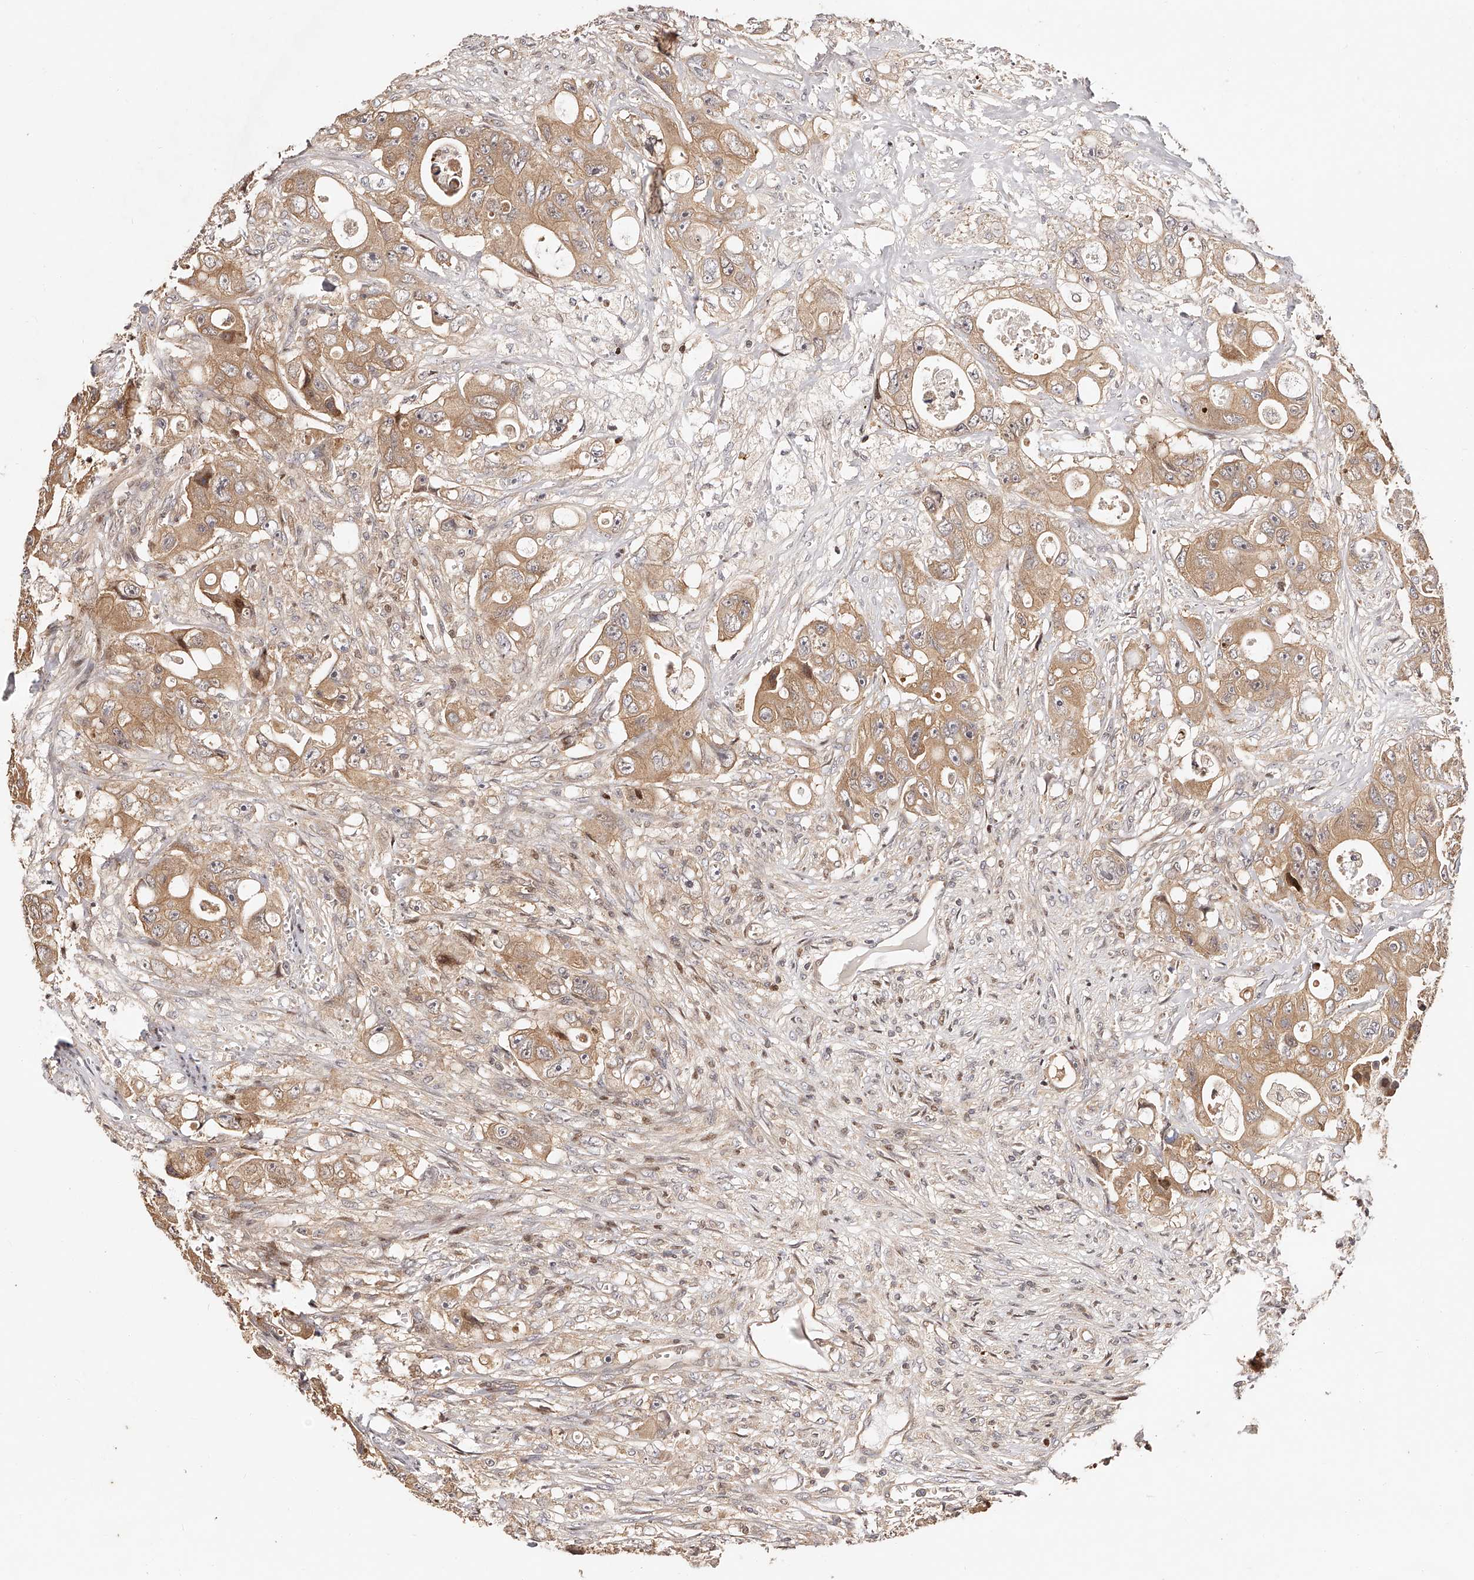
{"staining": {"intensity": "moderate", "quantity": ">75%", "location": "cytoplasmic/membranous"}, "tissue": "colorectal cancer", "cell_type": "Tumor cells", "image_type": "cancer", "snomed": [{"axis": "morphology", "description": "Adenocarcinoma, NOS"}, {"axis": "topography", "description": "Colon"}], "caption": "IHC (DAB) staining of colorectal cancer demonstrates moderate cytoplasmic/membranous protein positivity in approximately >75% of tumor cells.", "gene": "PFDN2", "patient": {"sex": "female", "age": 46}}